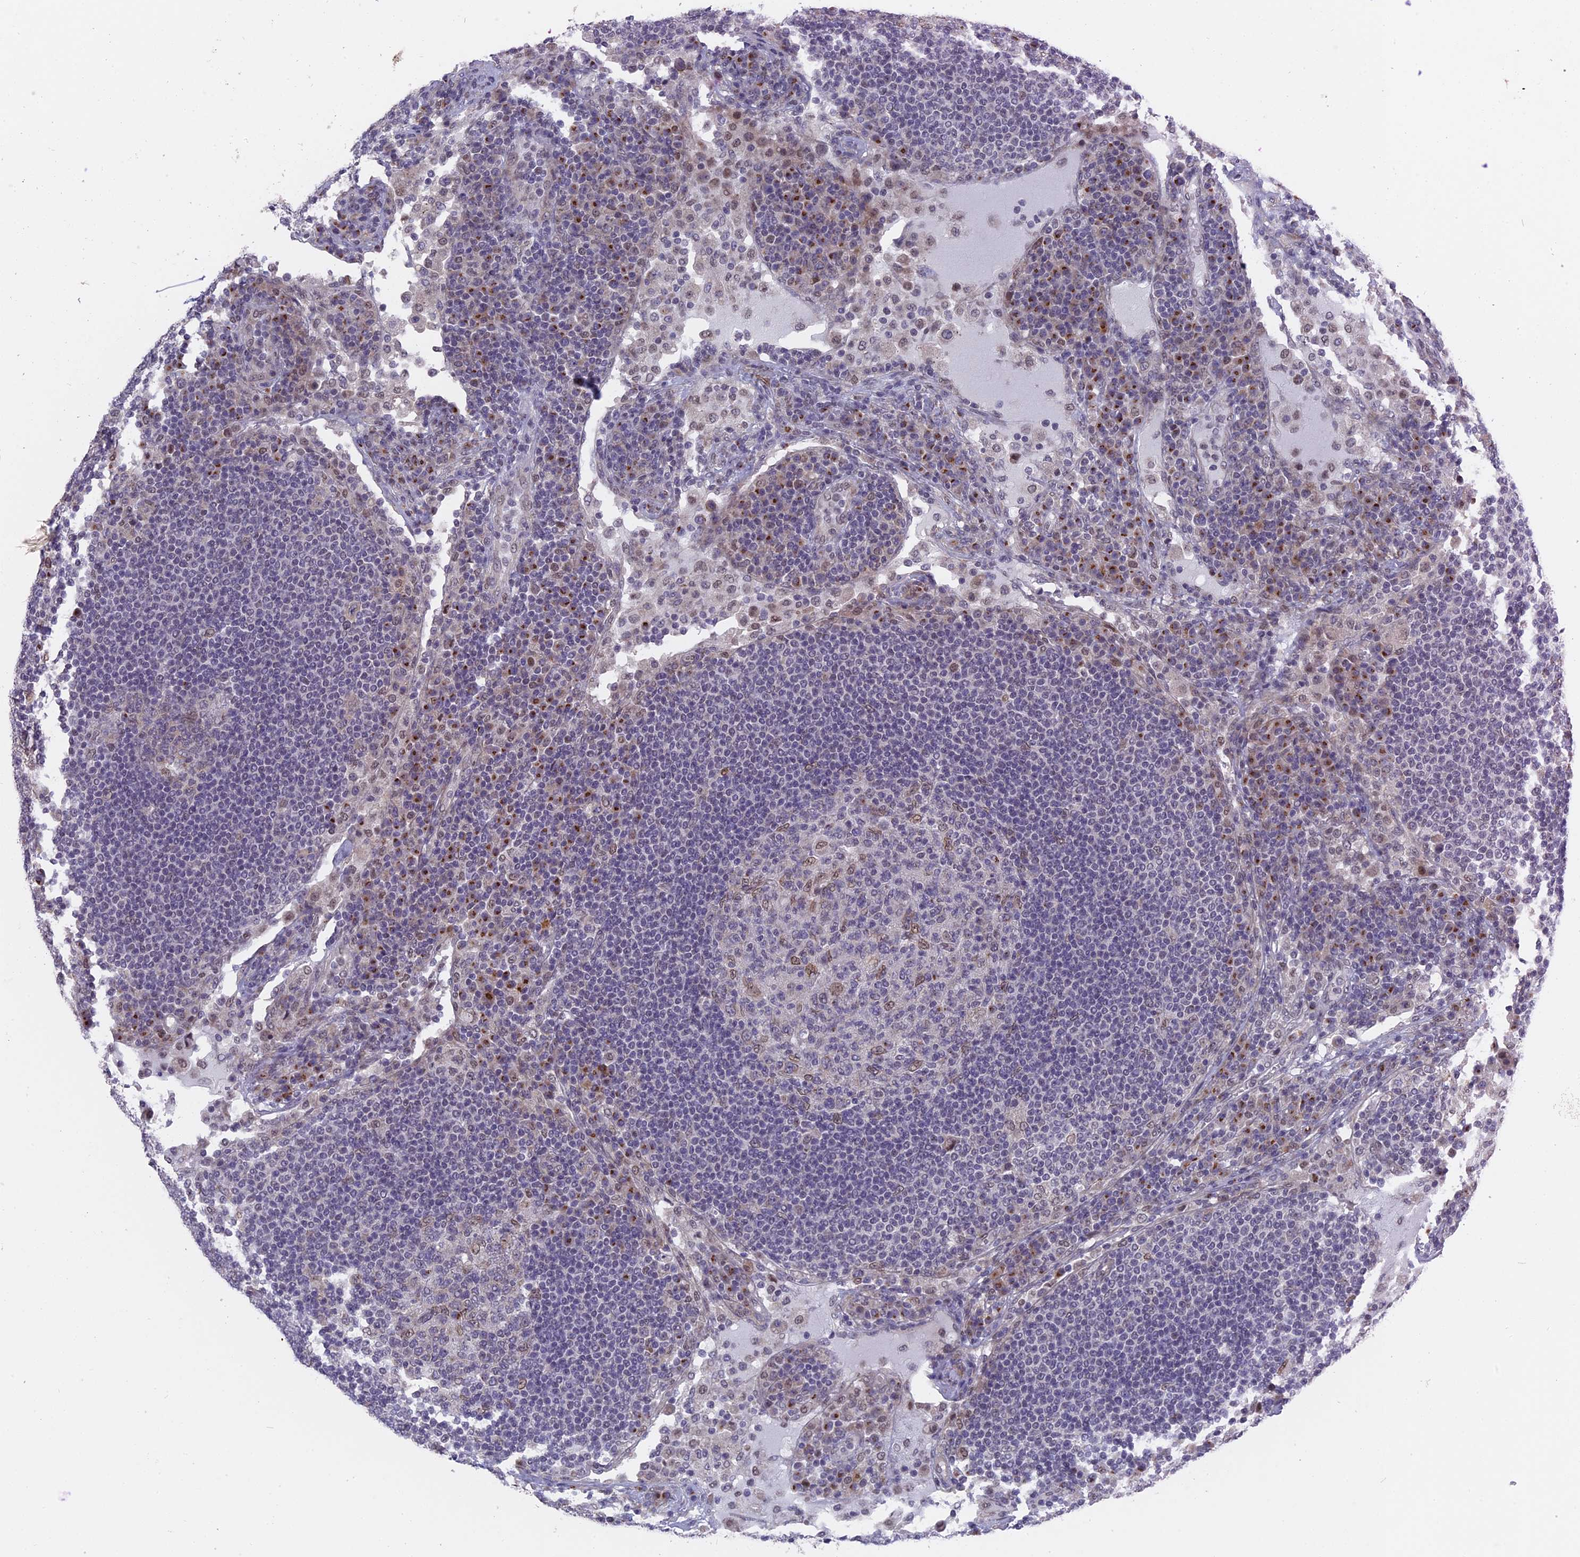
{"staining": {"intensity": "weak", "quantity": "<25%", "location": "nuclear"}, "tissue": "lymph node", "cell_type": "Germinal center cells", "image_type": "normal", "snomed": [{"axis": "morphology", "description": "Normal tissue, NOS"}, {"axis": "topography", "description": "Lymph node"}], "caption": "There is no significant positivity in germinal center cells of lymph node. (DAB immunohistochemistry visualized using brightfield microscopy, high magnification).", "gene": "MTRF1", "patient": {"sex": "female", "age": 53}}